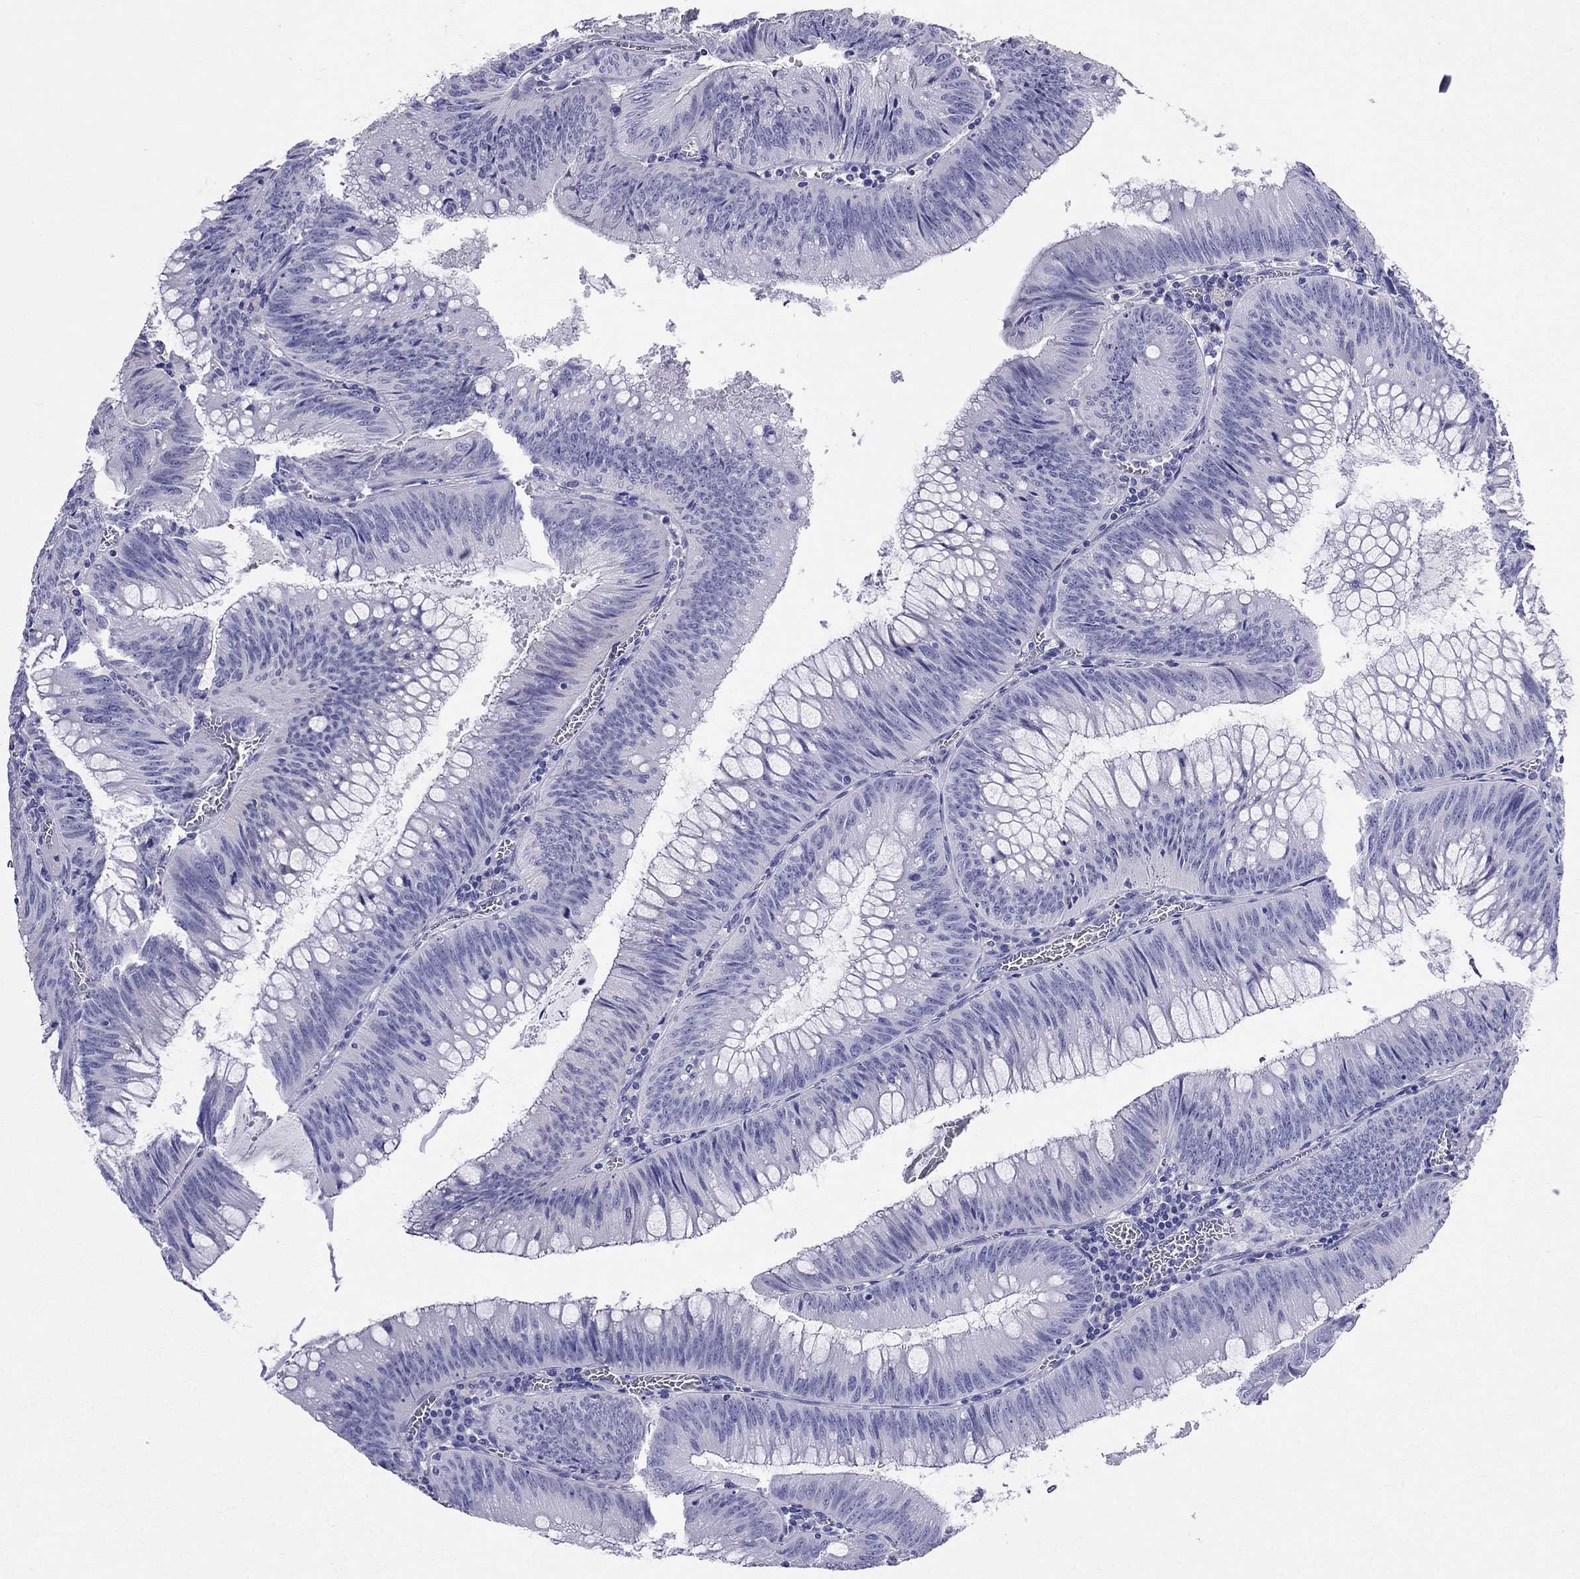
{"staining": {"intensity": "negative", "quantity": "none", "location": "none"}, "tissue": "colorectal cancer", "cell_type": "Tumor cells", "image_type": "cancer", "snomed": [{"axis": "morphology", "description": "Adenocarcinoma, NOS"}, {"axis": "topography", "description": "Rectum"}], "caption": "The photomicrograph shows no significant expression in tumor cells of adenocarcinoma (colorectal).", "gene": "DNAAF6", "patient": {"sex": "female", "age": 72}}